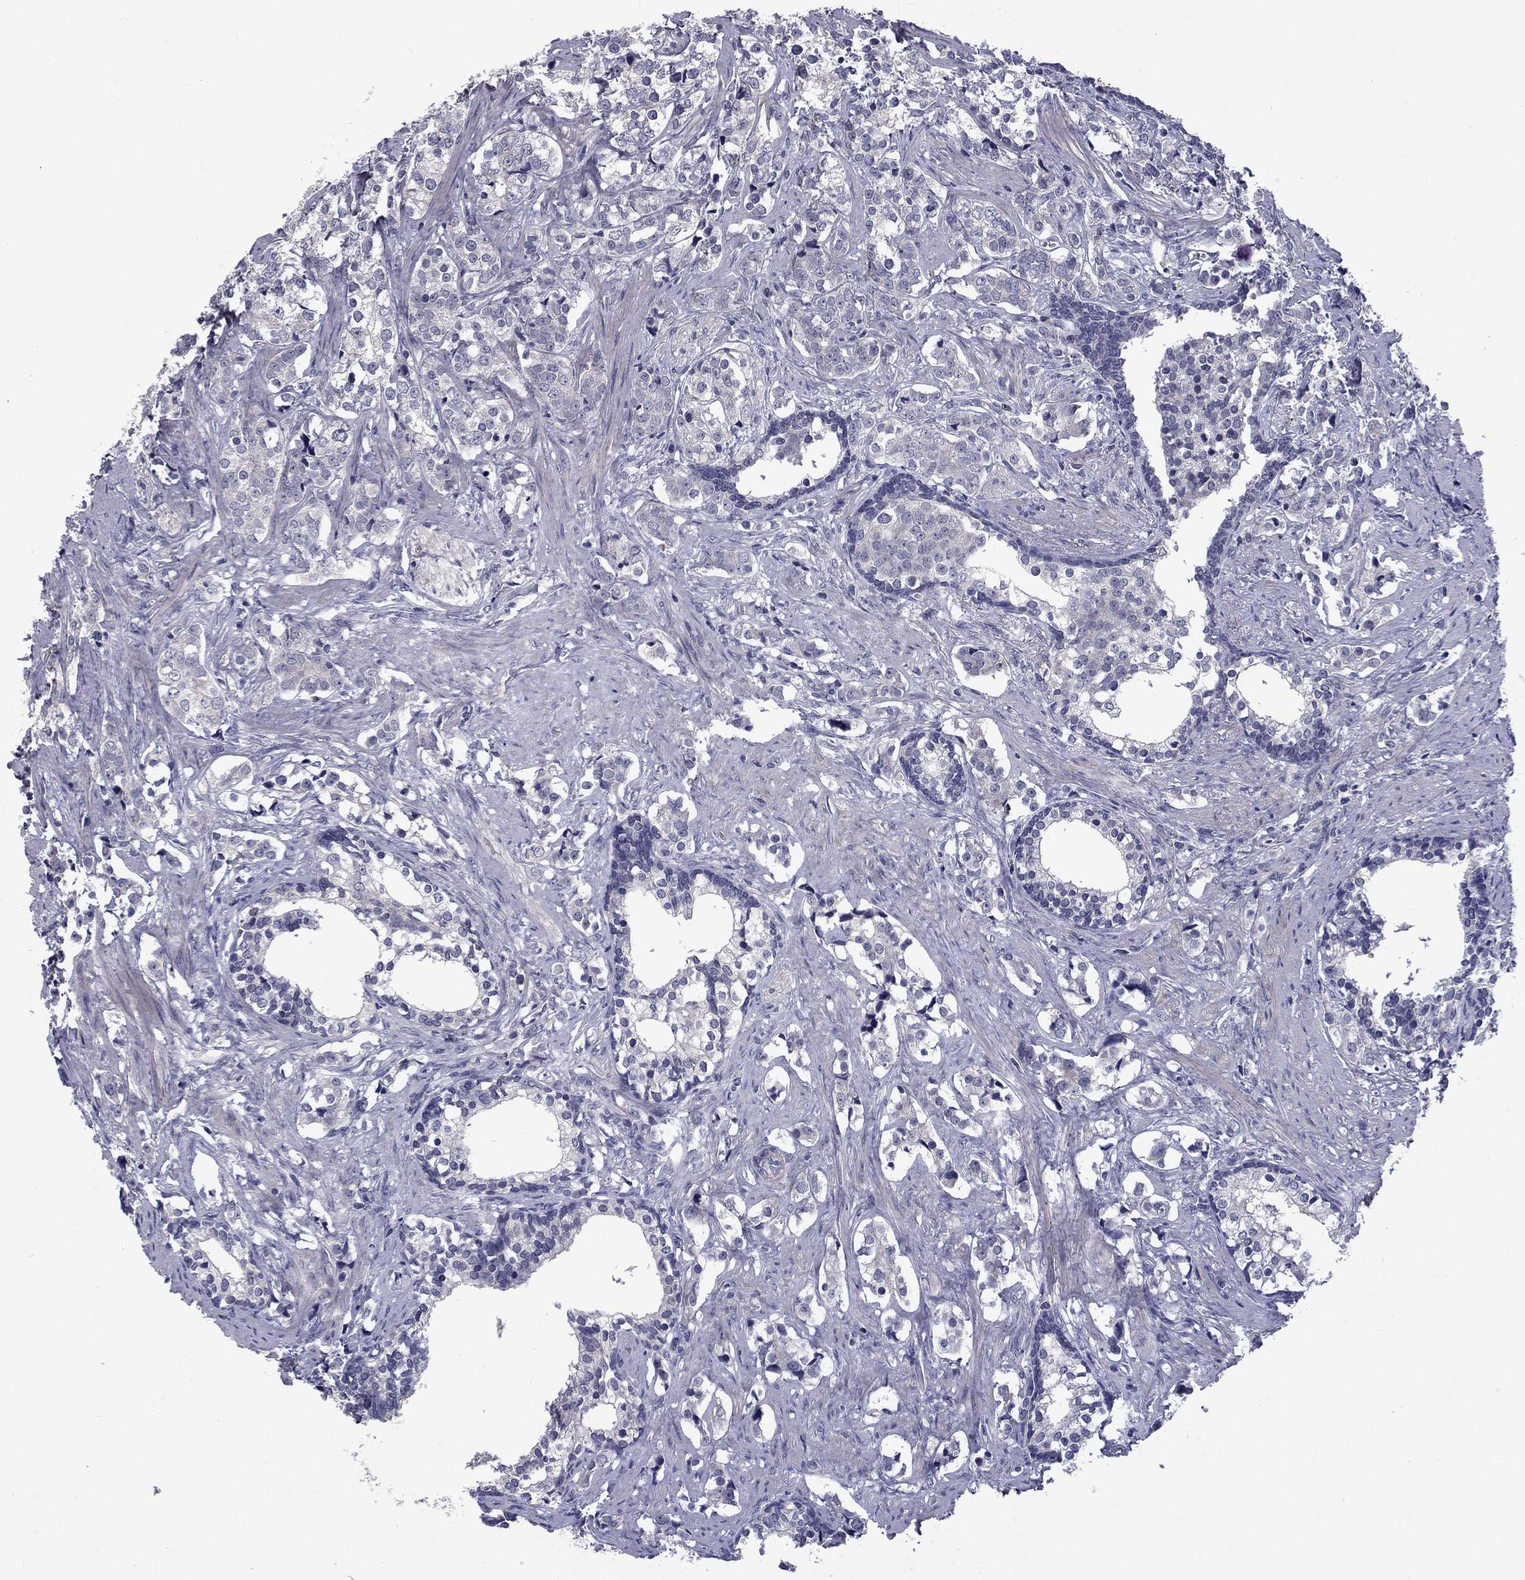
{"staining": {"intensity": "negative", "quantity": "none", "location": "none"}, "tissue": "prostate cancer", "cell_type": "Tumor cells", "image_type": "cancer", "snomed": [{"axis": "morphology", "description": "Adenocarcinoma, NOS"}, {"axis": "topography", "description": "Prostate and seminal vesicle, NOS"}], "caption": "The image displays no staining of tumor cells in prostate cancer (adenocarcinoma).", "gene": "SNTA1", "patient": {"sex": "male", "age": 63}}